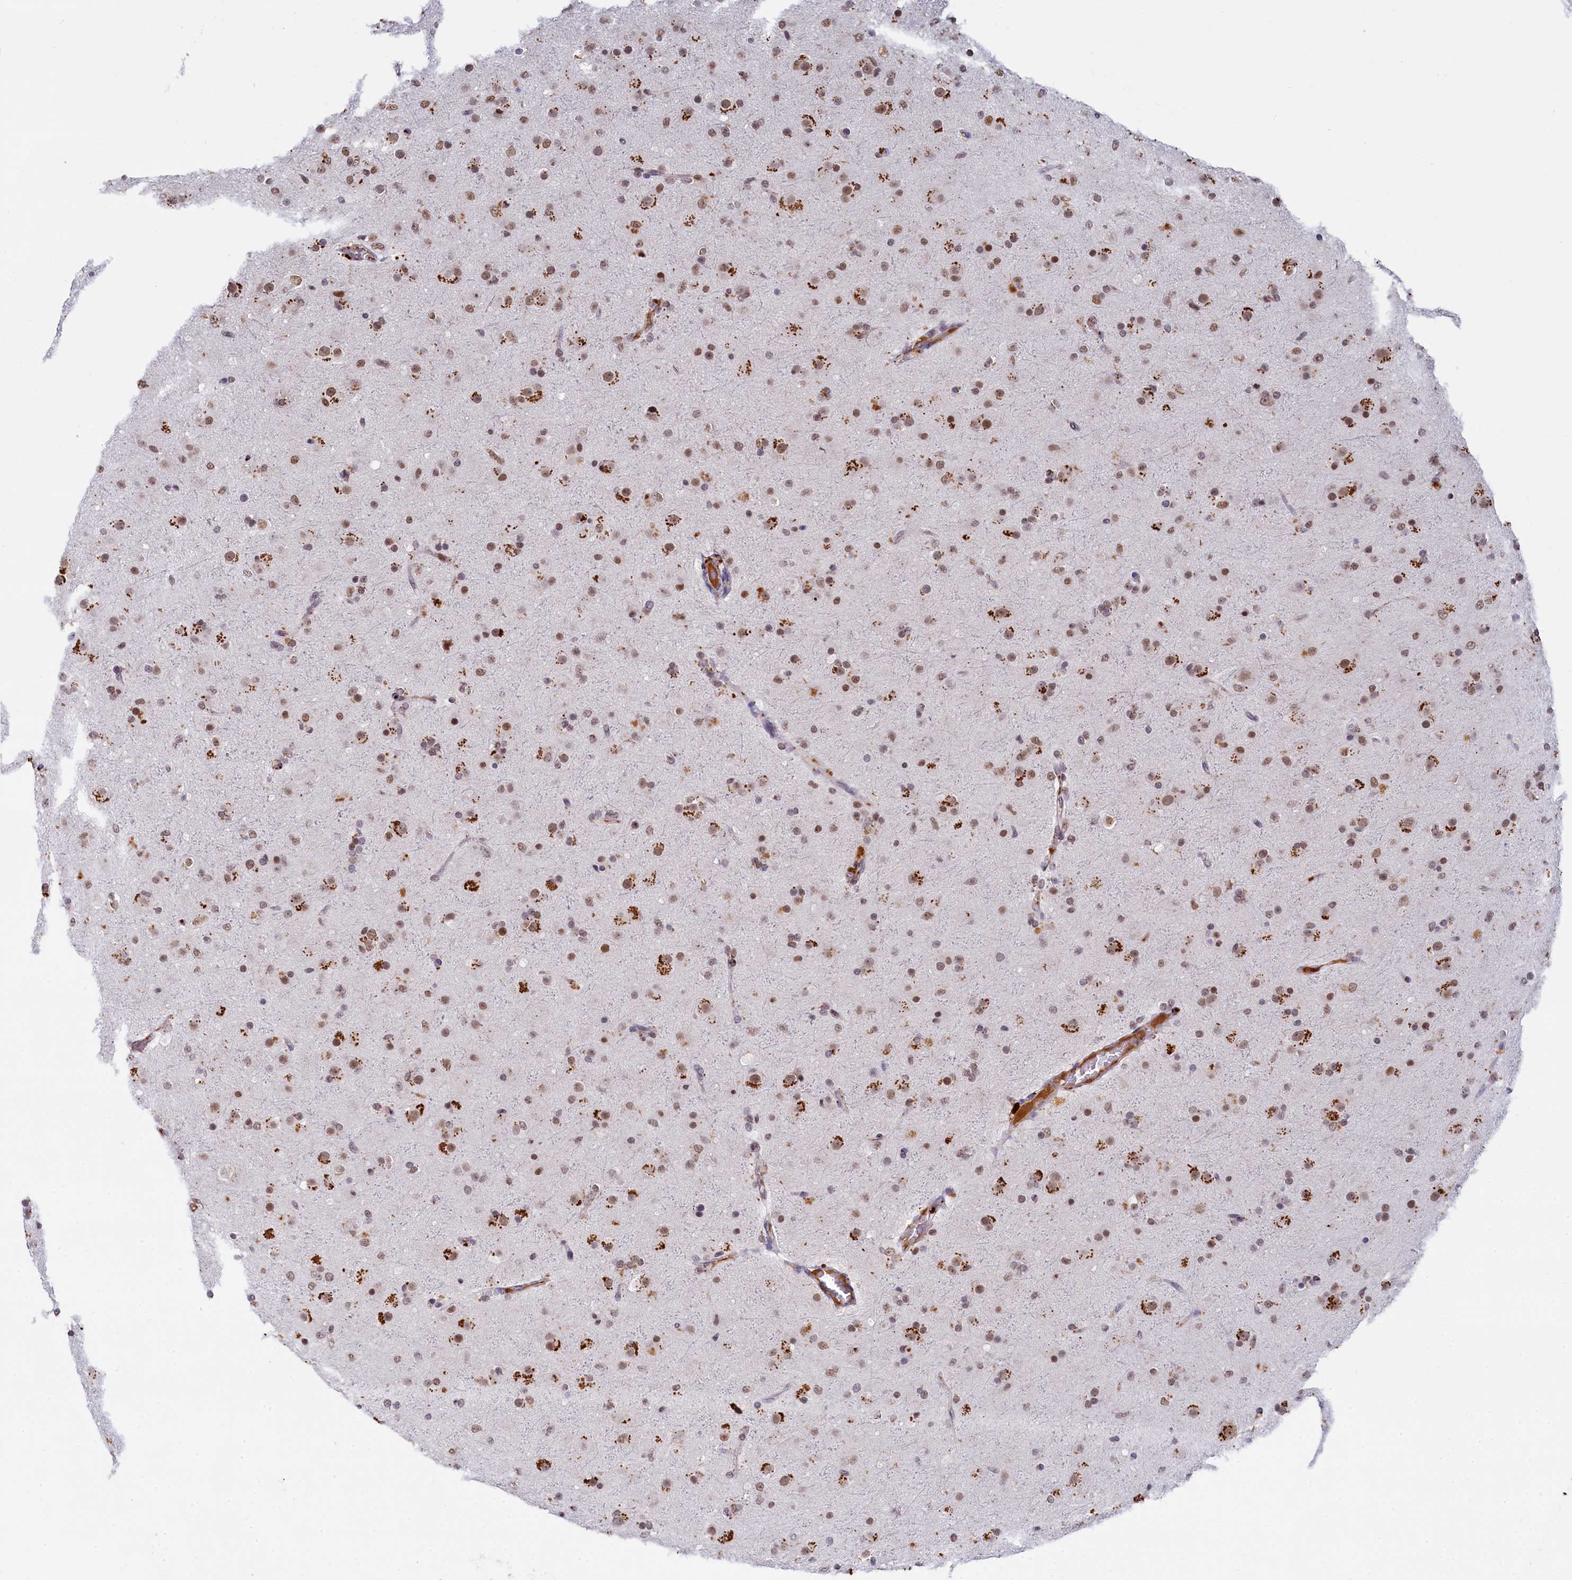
{"staining": {"intensity": "moderate", "quantity": ">75%", "location": "nuclear"}, "tissue": "glioma", "cell_type": "Tumor cells", "image_type": "cancer", "snomed": [{"axis": "morphology", "description": "Glioma, malignant, Low grade"}, {"axis": "topography", "description": "Brain"}], "caption": "High-power microscopy captured an IHC micrograph of low-grade glioma (malignant), revealing moderate nuclear expression in about >75% of tumor cells.", "gene": "INTS14", "patient": {"sex": "male", "age": 65}}